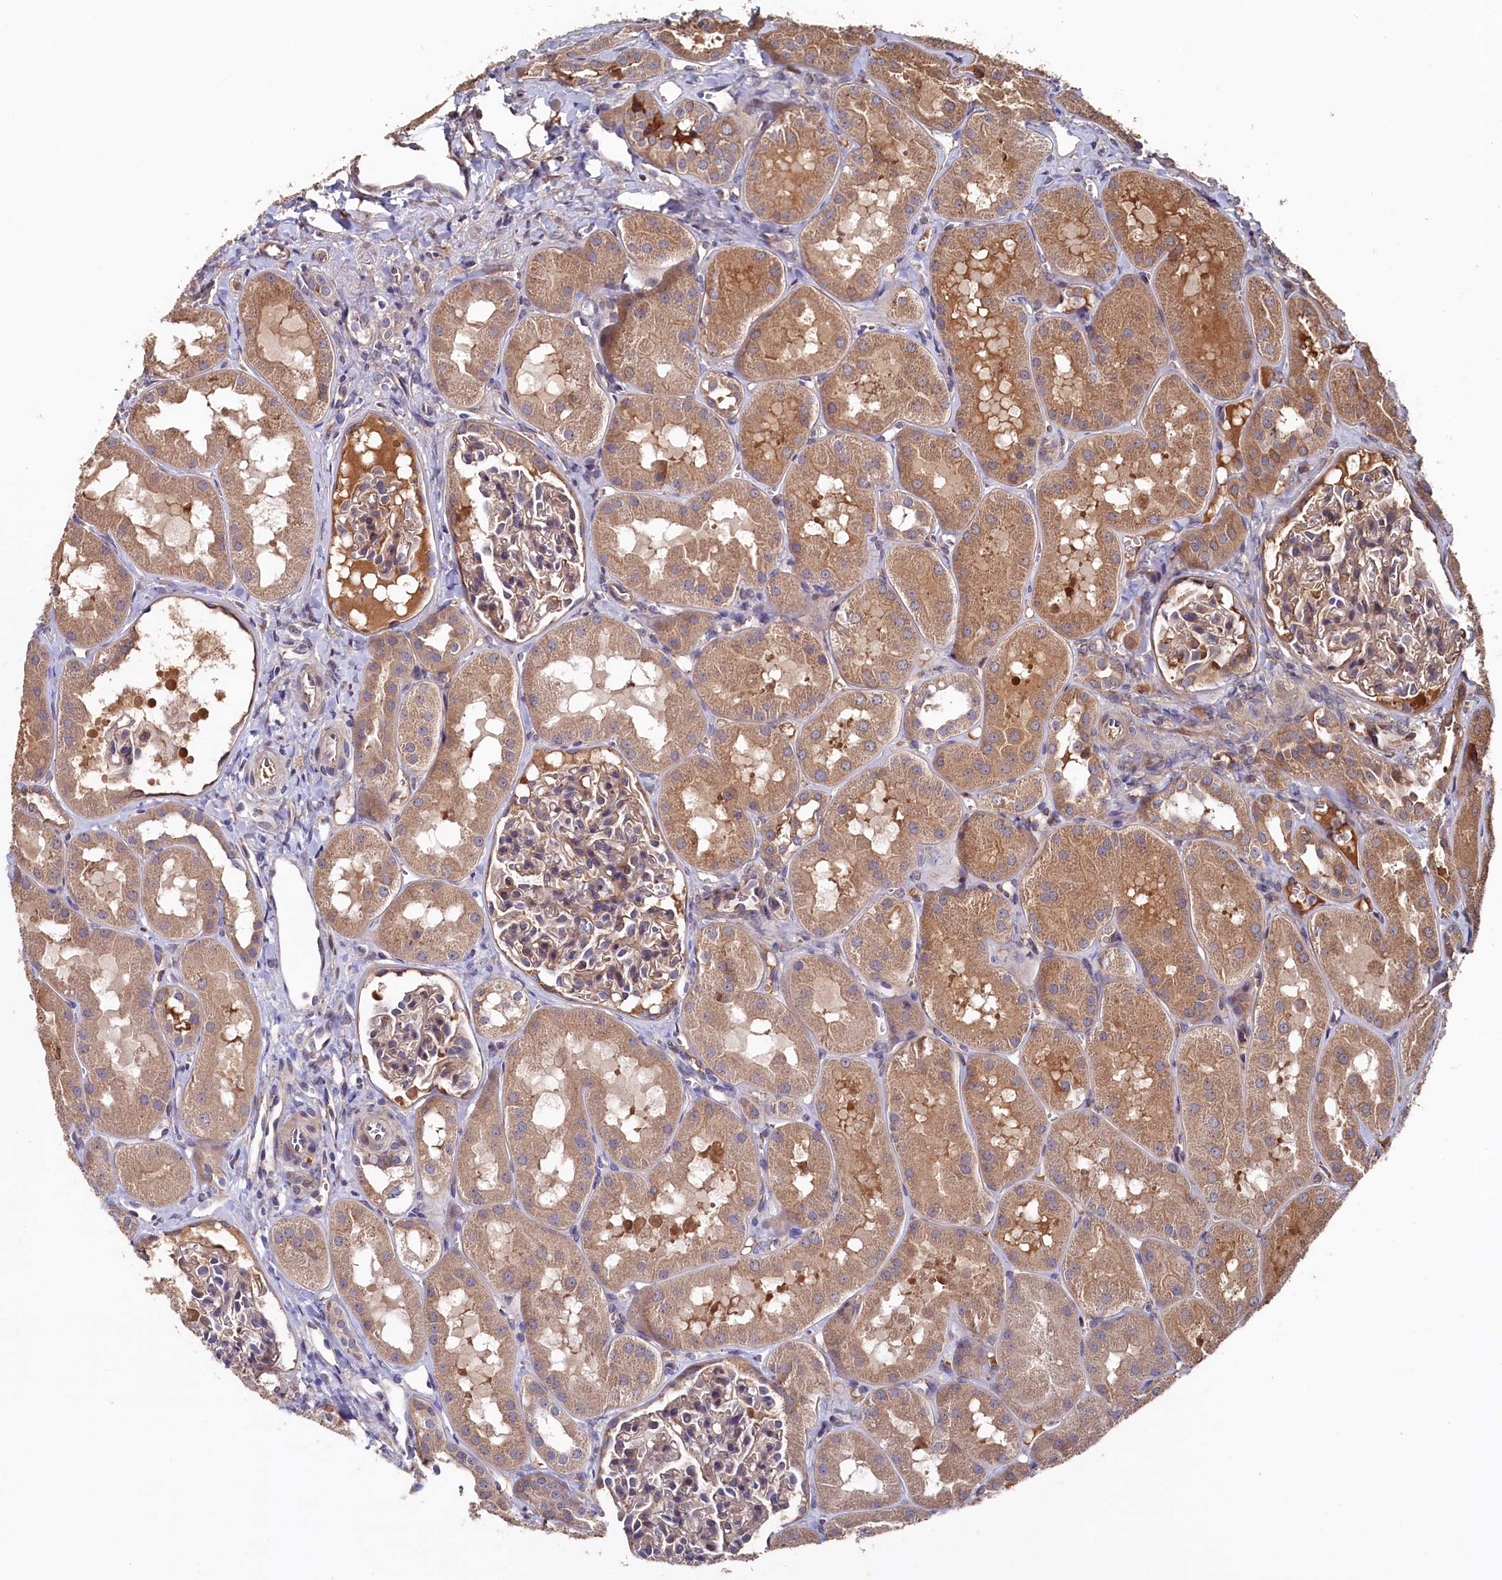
{"staining": {"intensity": "weak", "quantity": "25%-75%", "location": "cytoplasmic/membranous"}, "tissue": "kidney", "cell_type": "Cells in glomeruli", "image_type": "normal", "snomed": [{"axis": "morphology", "description": "Normal tissue, NOS"}, {"axis": "topography", "description": "Kidney"}, {"axis": "topography", "description": "Urinary bladder"}], "caption": "Protein staining exhibits weak cytoplasmic/membranous staining in about 25%-75% of cells in glomeruli in unremarkable kidney.", "gene": "SLC12A4", "patient": {"sex": "male", "age": 16}}